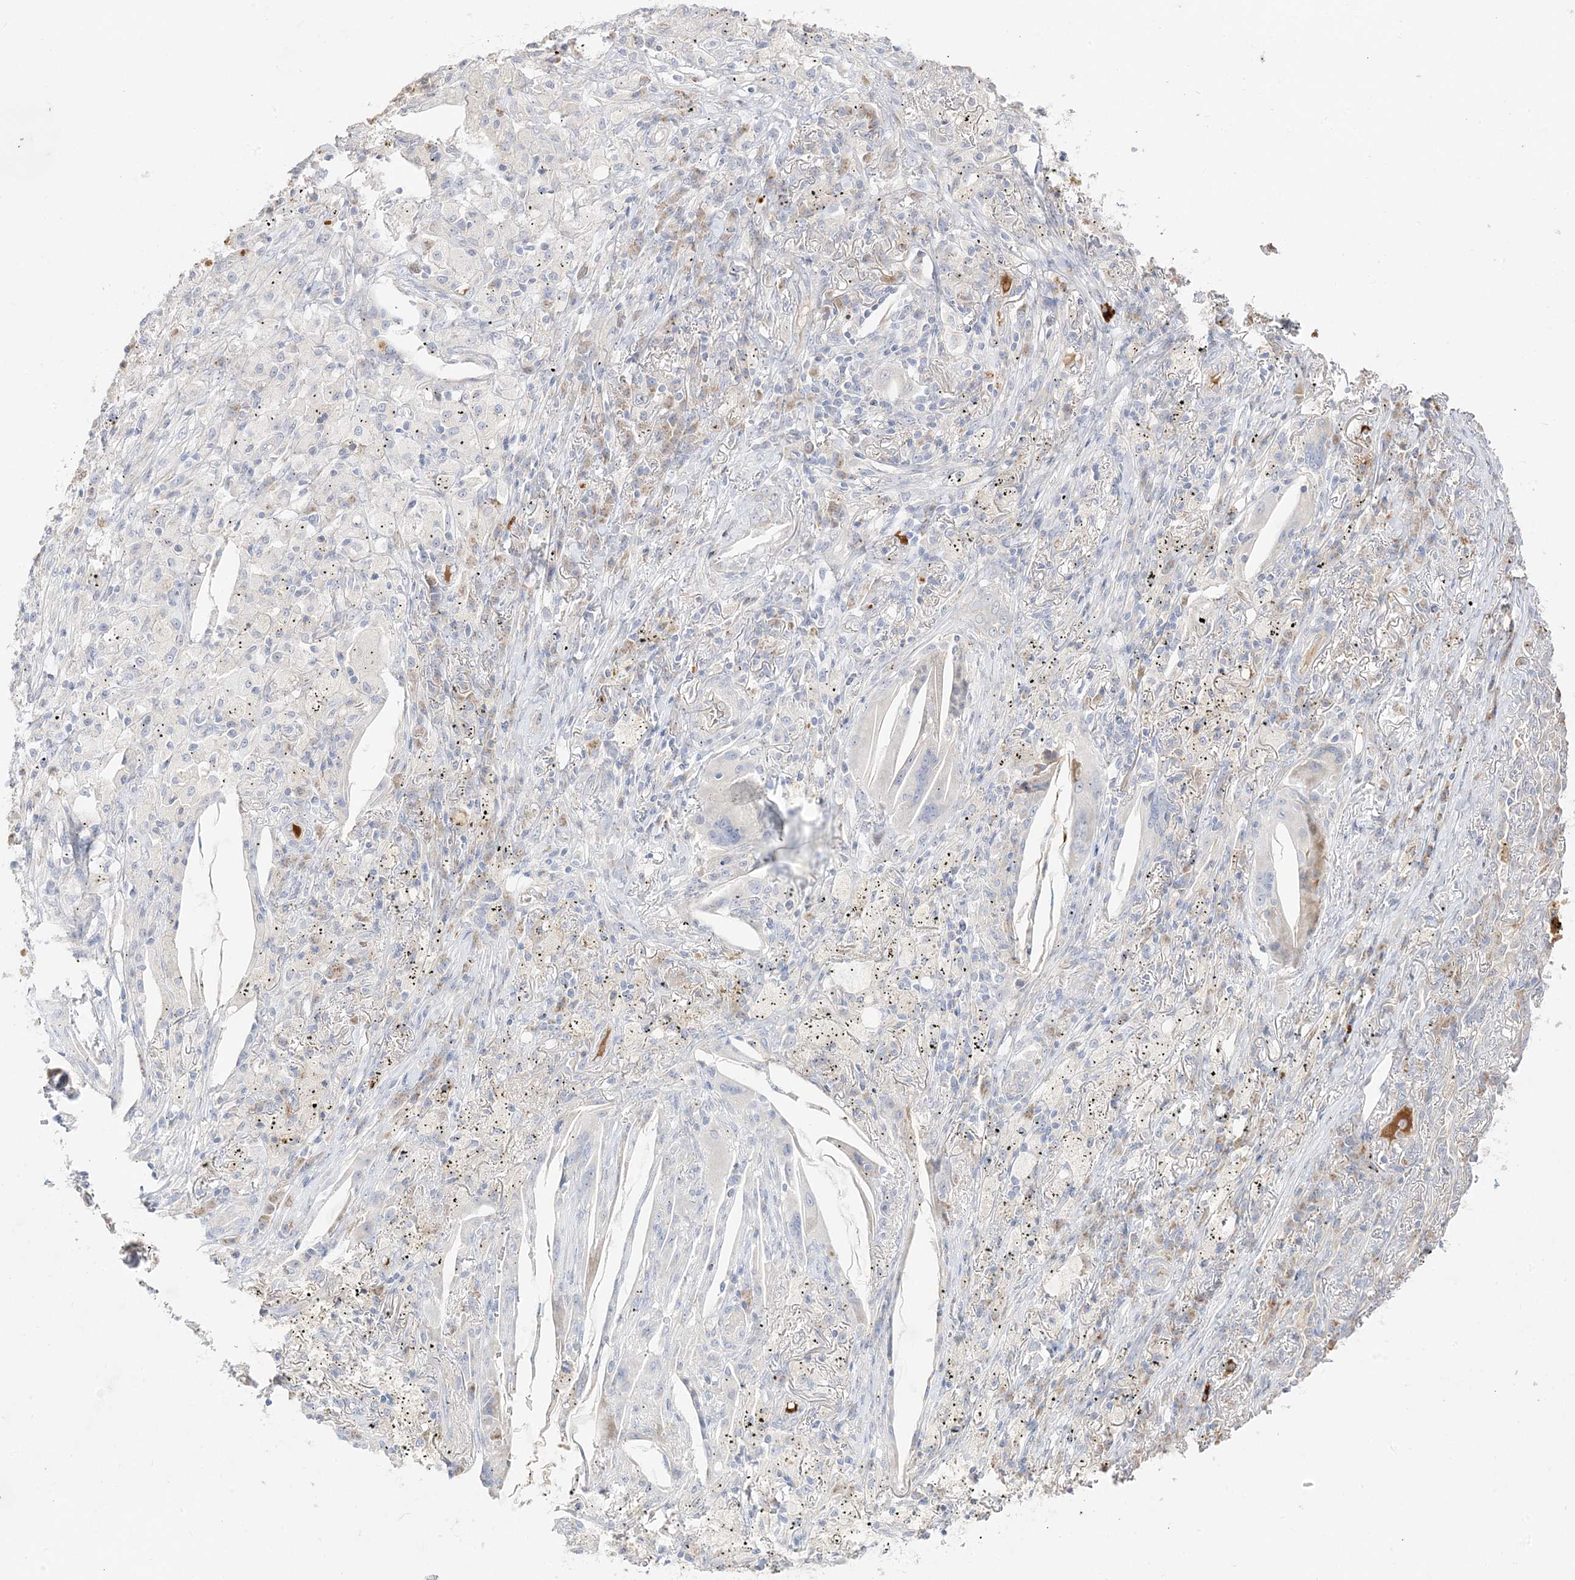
{"staining": {"intensity": "negative", "quantity": "none", "location": "none"}, "tissue": "lung cancer", "cell_type": "Tumor cells", "image_type": "cancer", "snomed": [{"axis": "morphology", "description": "Squamous cell carcinoma, NOS"}, {"axis": "topography", "description": "Lung"}], "caption": "Image shows no significant protein staining in tumor cells of squamous cell carcinoma (lung).", "gene": "TRANK1", "patient": {"sex": "female", "age": 63}}